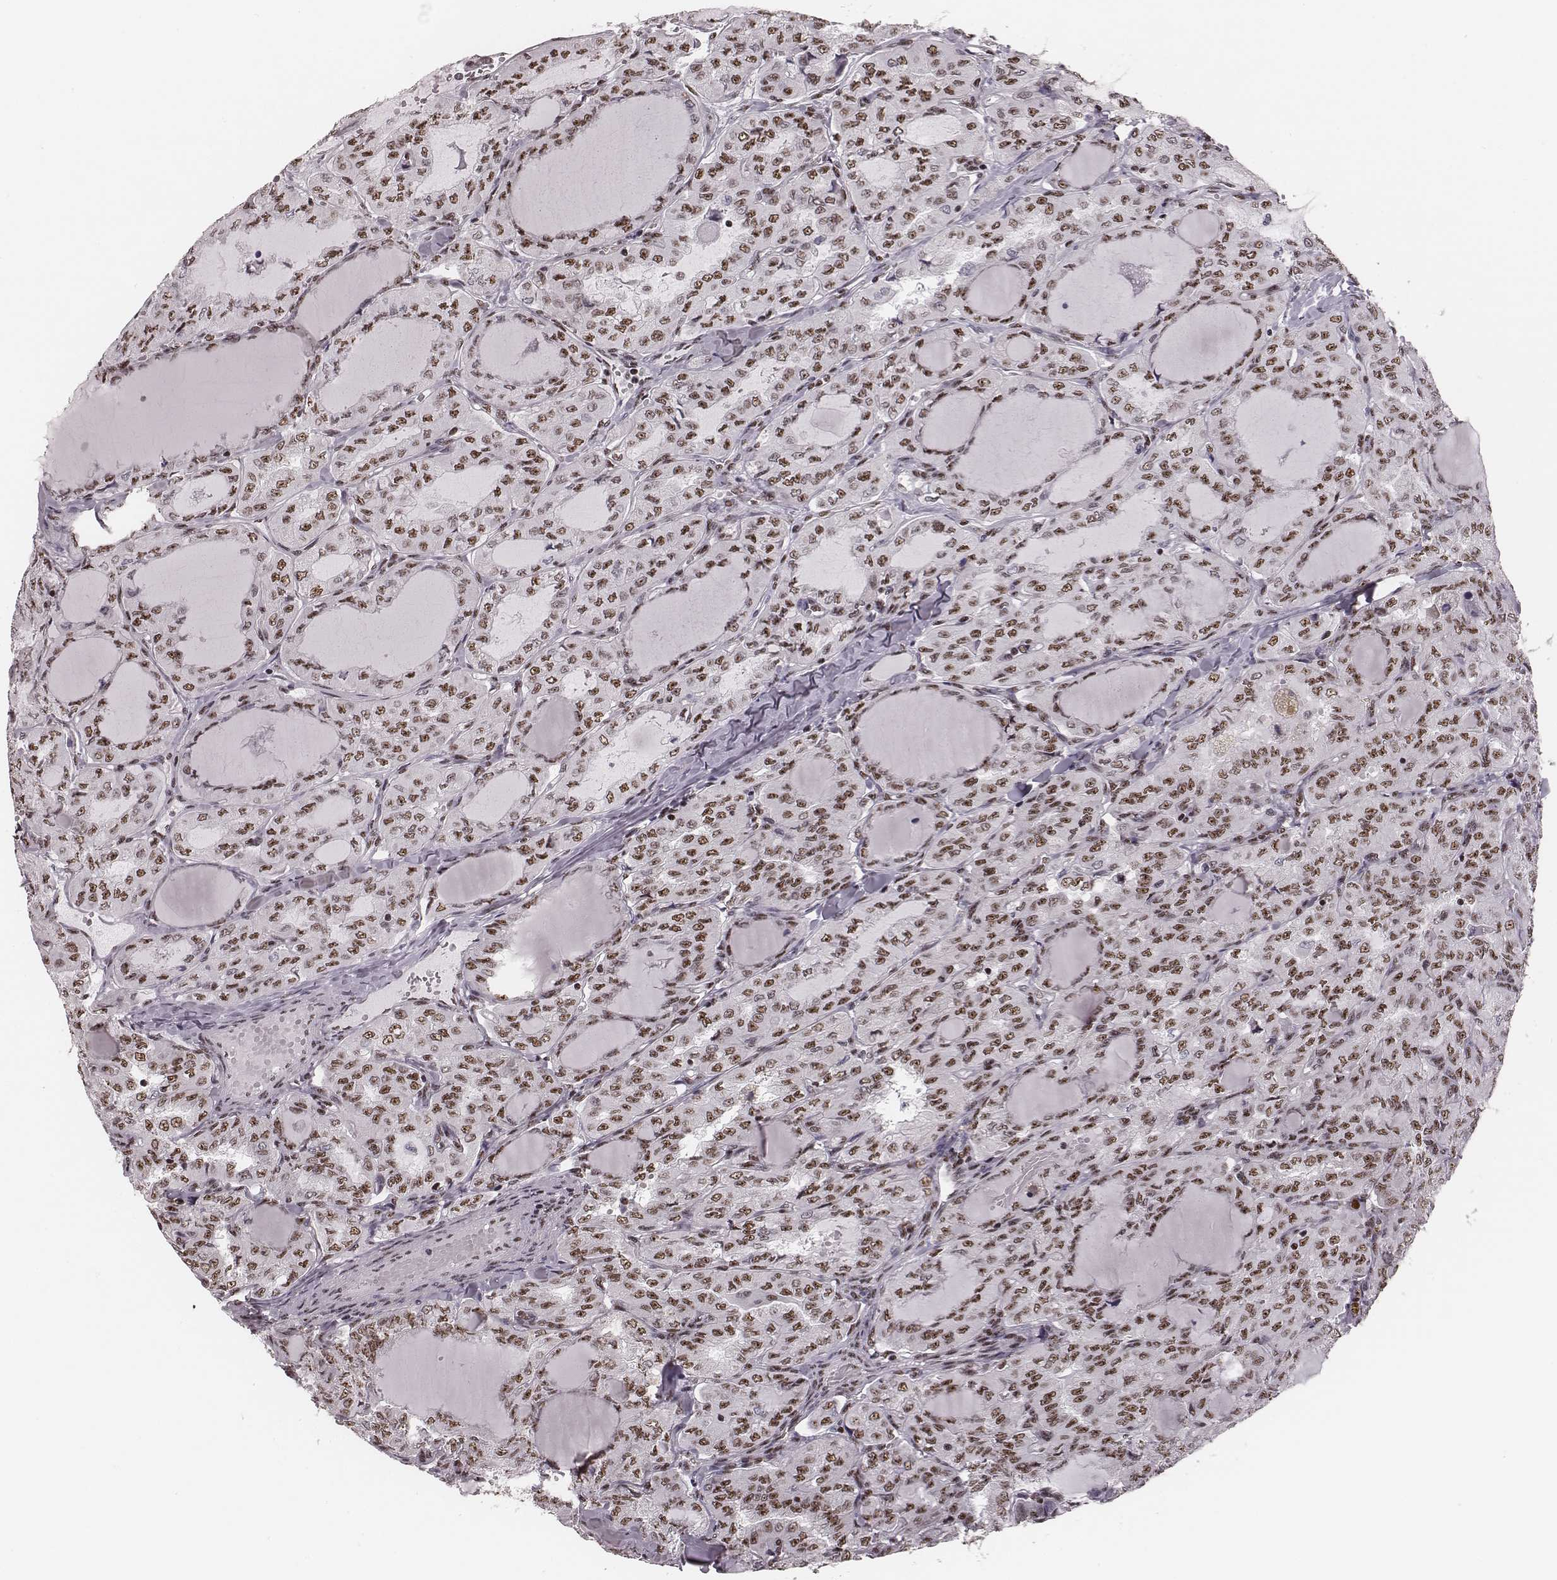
{"staining": {"intensity": "moderate", "quantity": ">75%", "location": "nuclear"}, "tissue": "thyroid cancer", "cell_type": "Tumor cells", "image_type": "cancer", "snomed": [{"axis": "morphology", "description": "Papillary adenocarcinoma, NOS"}, {"axis": "topography", "description": "Thyroid gland"}], "caption": "About >75% of tumor cells in human thyroid cancer (papillary adenocarcinoma) reveal moderate nuclear protein positivity as visualized by brown immunohistochemical staining.", "gene": "LUC7L", "patient": {"sex": "male", "age": 20}}